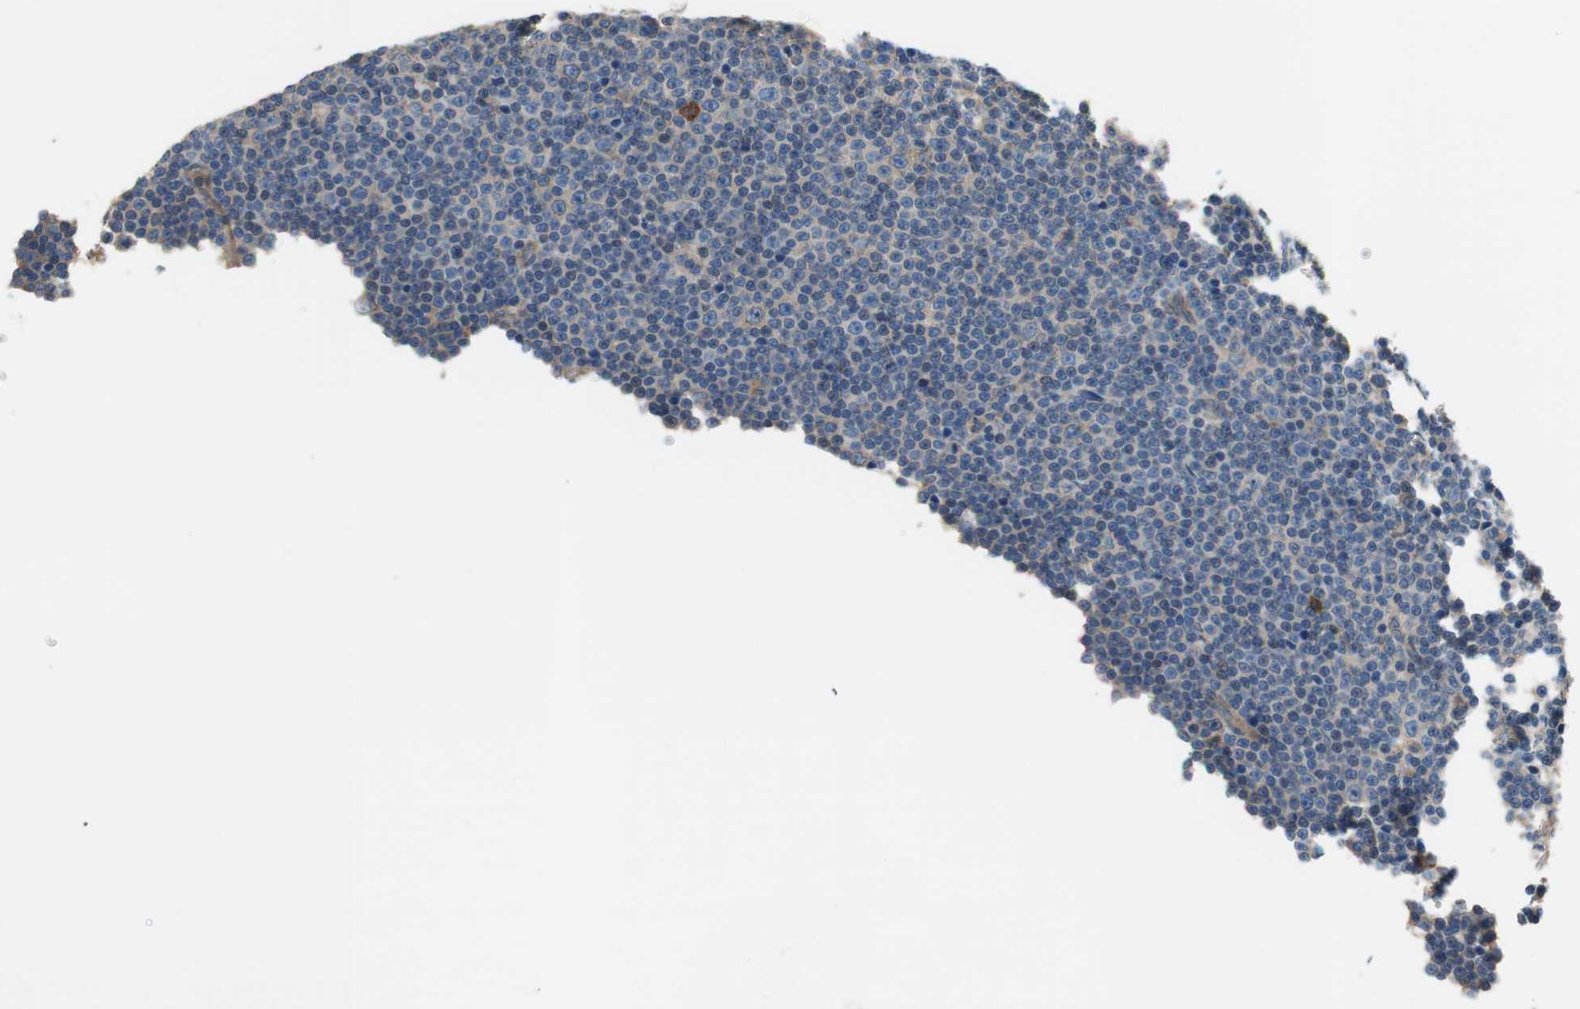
{"staining": {"intensity": "moderate", "quantity": "<25%", "location": "cytoplasmic/membranous"}, "tissue": "lymphoma", "cell_type": "Tumor cells", "image_type": "cancer", "snomed": [{"axis": "morphology", "description": "Malignant lymphoma, non-Hodgkin's type, Low grade"}, {"axis": "topography", "description": "Lymph node"}], "caption": "Immunohistochemical staining of lymphoma demonstrates low levels of moderate cytoplasmic/membranous protein positivity in approximately <25% of tumor cells.", "gene": "CALML3", "patient": {"sex": "female", "age": 67}}